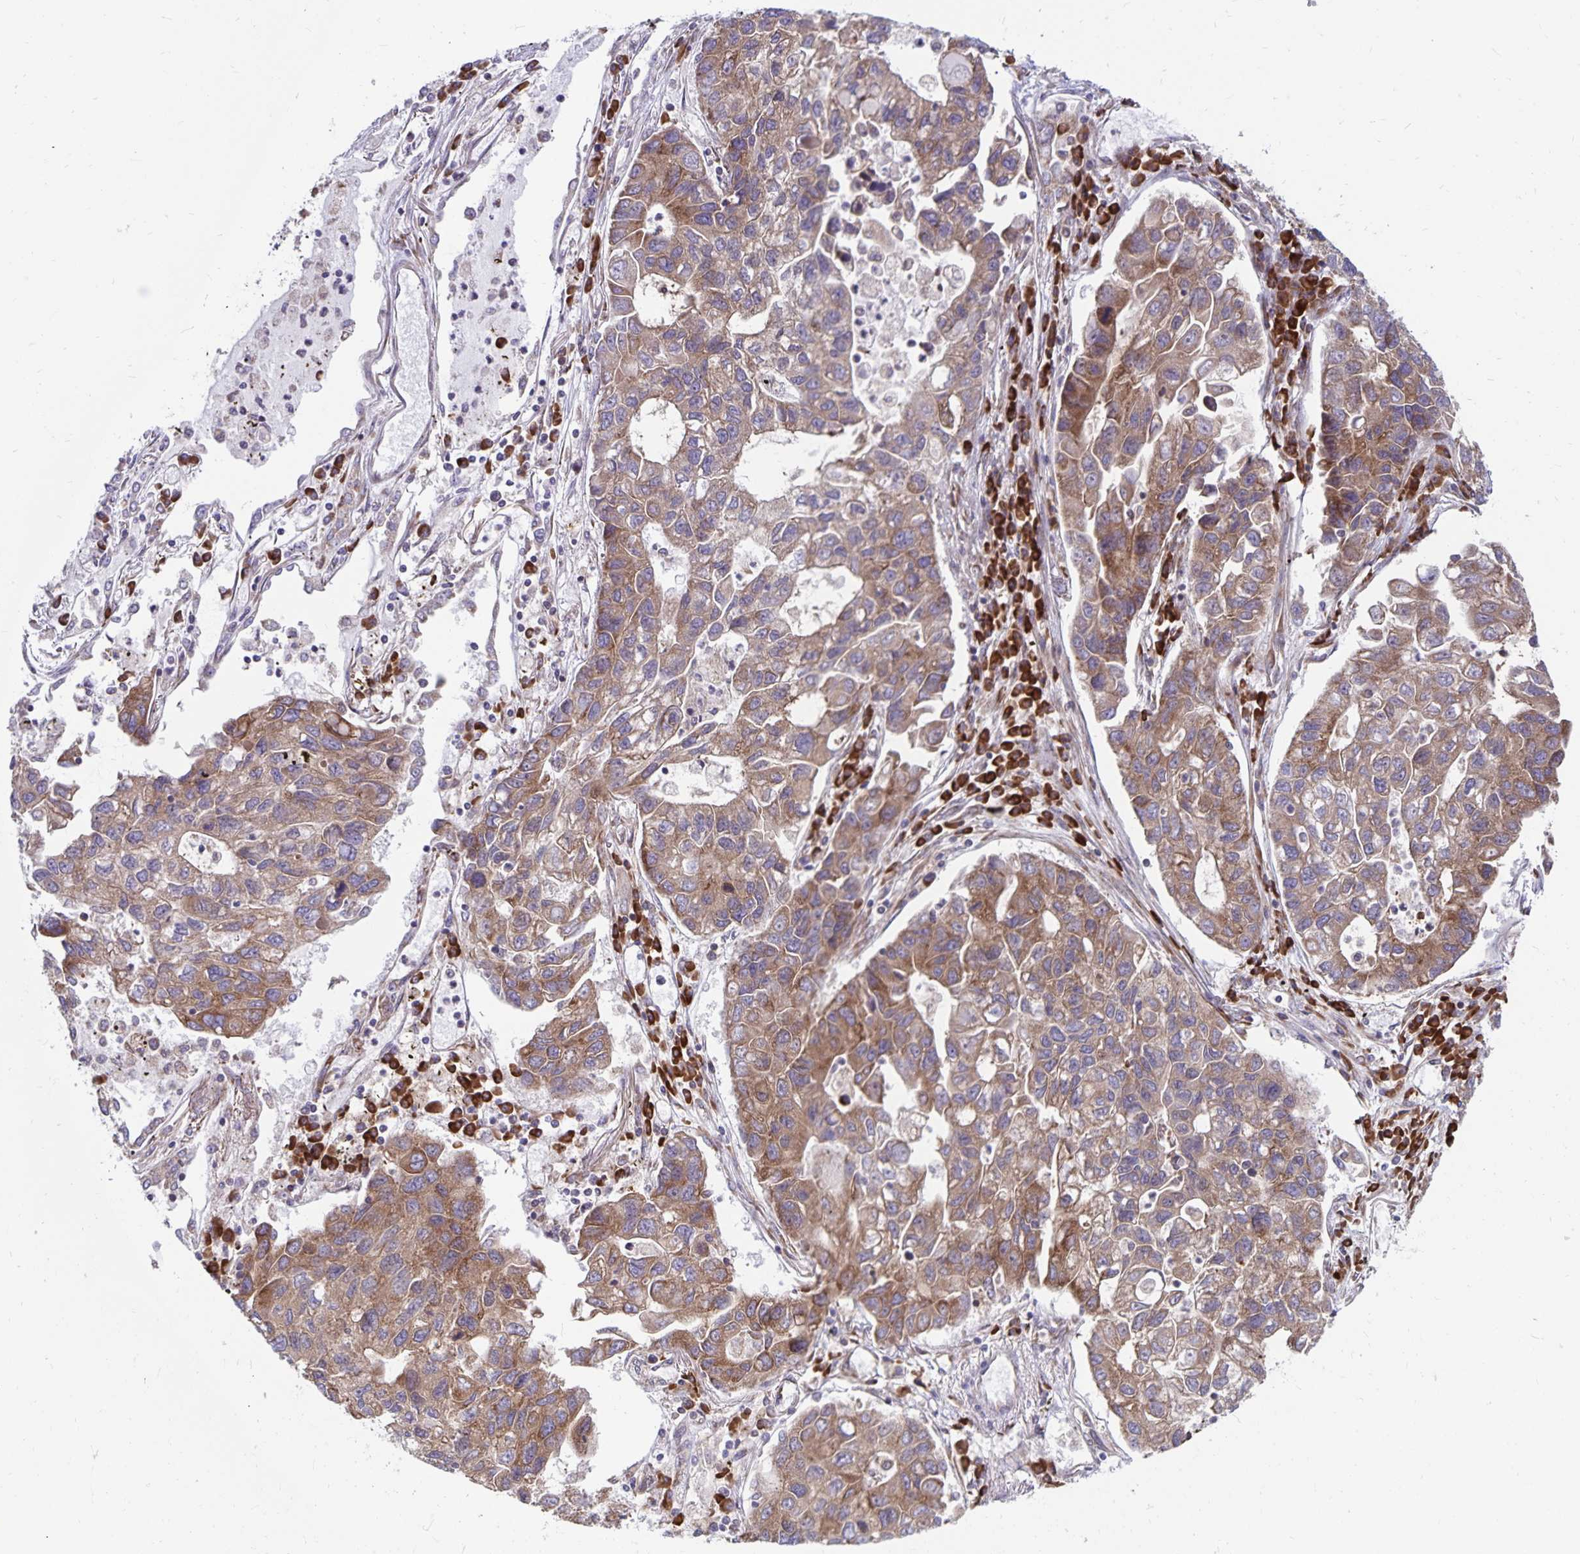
{"staining": {"intensity": "moderate", "quantity": "25%-75%", "location": "cytoplasmic/membranous"}, "tissue": "lung cancer", "cell_type": "Tumor cells", "image_type": "cancer", "snomed": [{"axis": "morphology", "description": "Adenocarcinoma, NOS"}, {"axis": "topography", "description": "Bronchus"}, {"axis": "topography", "description": "Lung"}], "caption": "Immunohistochemical staining of human adenocarcinoma (lung) reveals medium levels of moderate cytoplasmic/membranous protein expression in about 25%-75% of tumor cells.", "gene": "SEC62", "patient": {"sex": "female", "age": 51}}